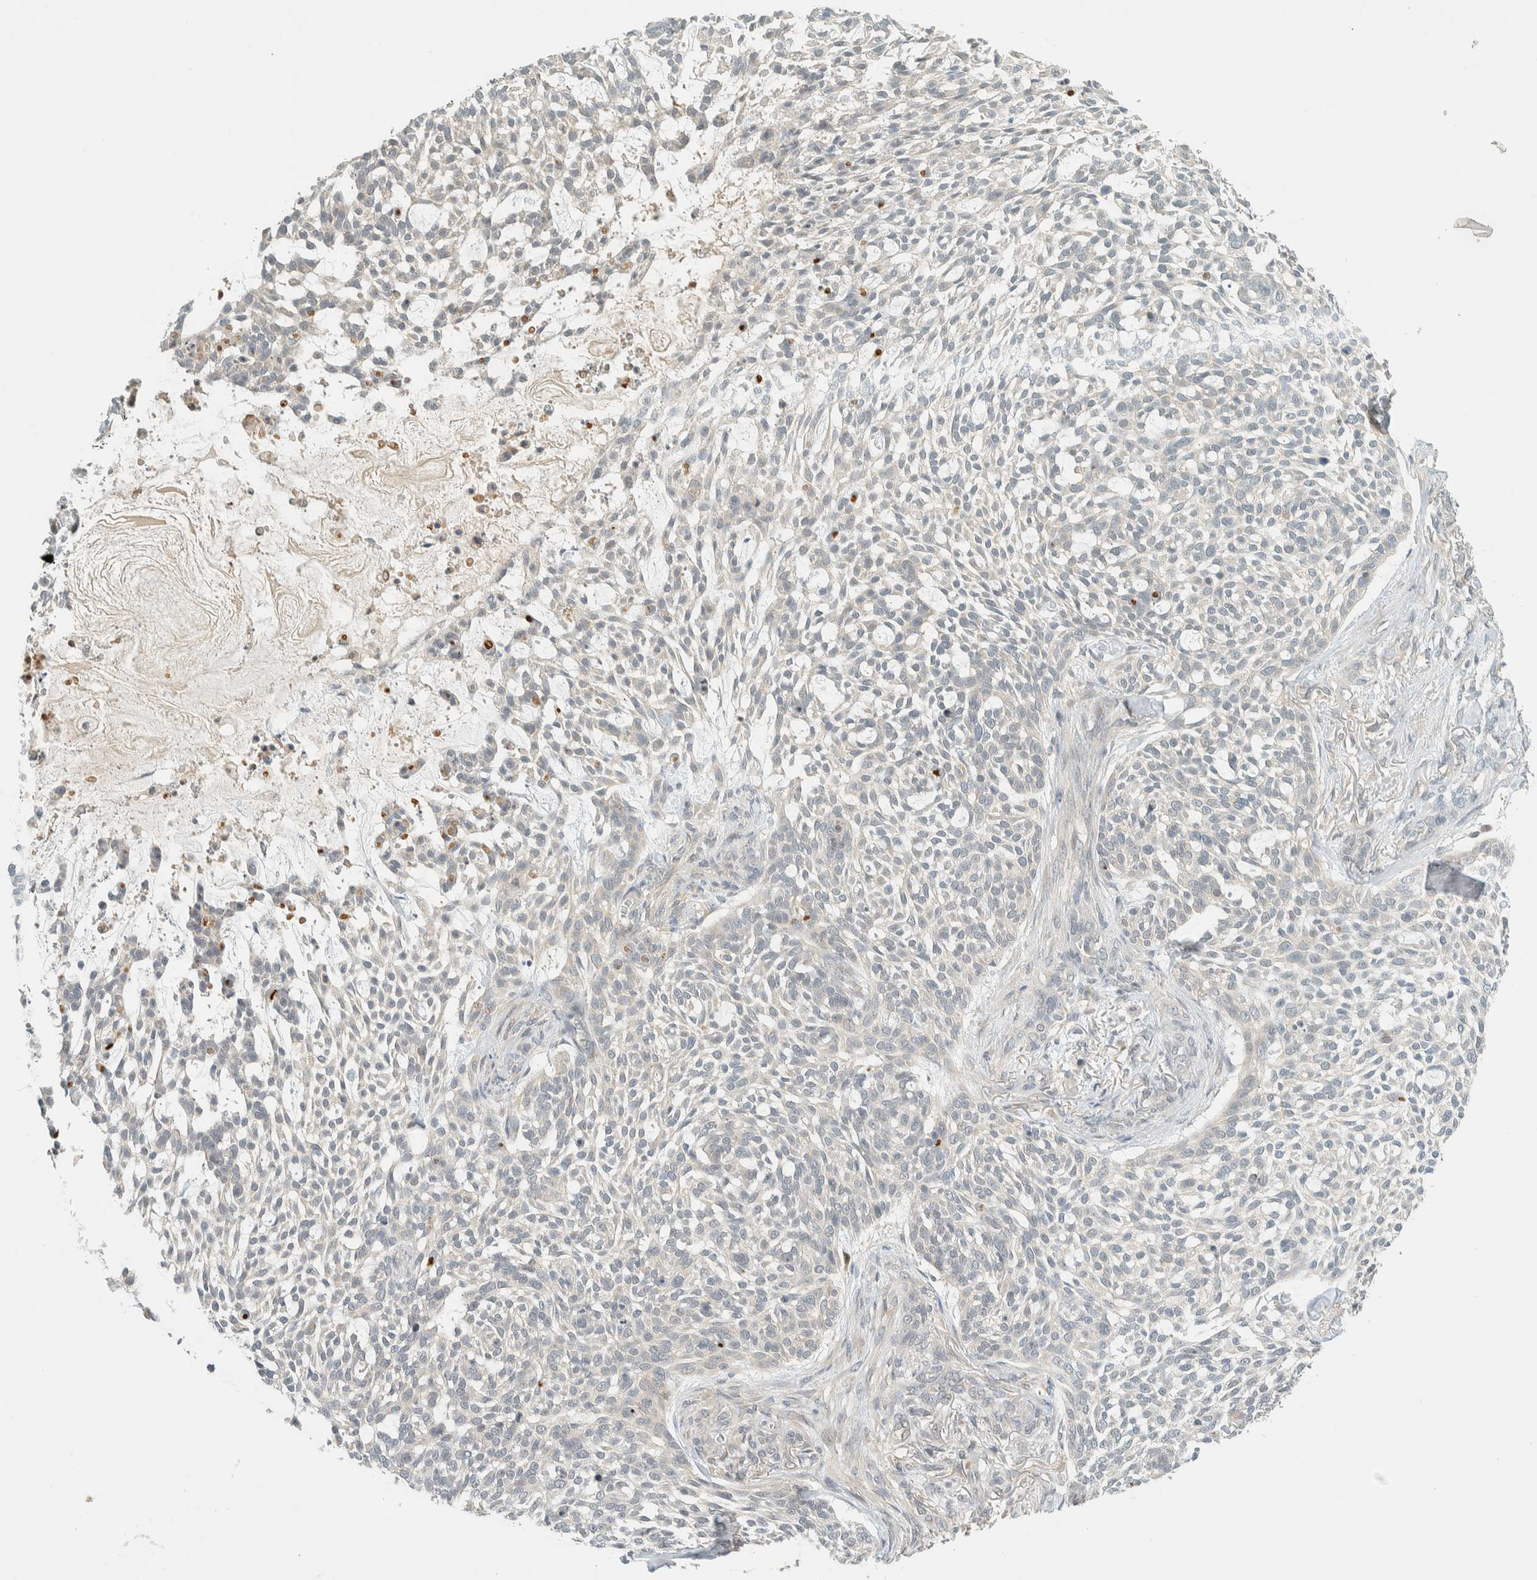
{"staining": {"intensity": "negative", "quantity": "none", "location": "none"}, "tissue": "skin cancer", "cell_type": "Tumor cells", "image_type": "cancer", "snomed": [{"axis": "morphology", "description": "Basal cell carcinoma"}, {"axis": "topography", "description": "Skin"}], "caption": "IHC of skin cancer demonstrates no staining in tumor cells. (DAB (3,3'-diaminobenzidine) immunohistochemistry, high magnification).", "gene": "KIFAP3", "patient": {"sex": "female", "age": 64}}